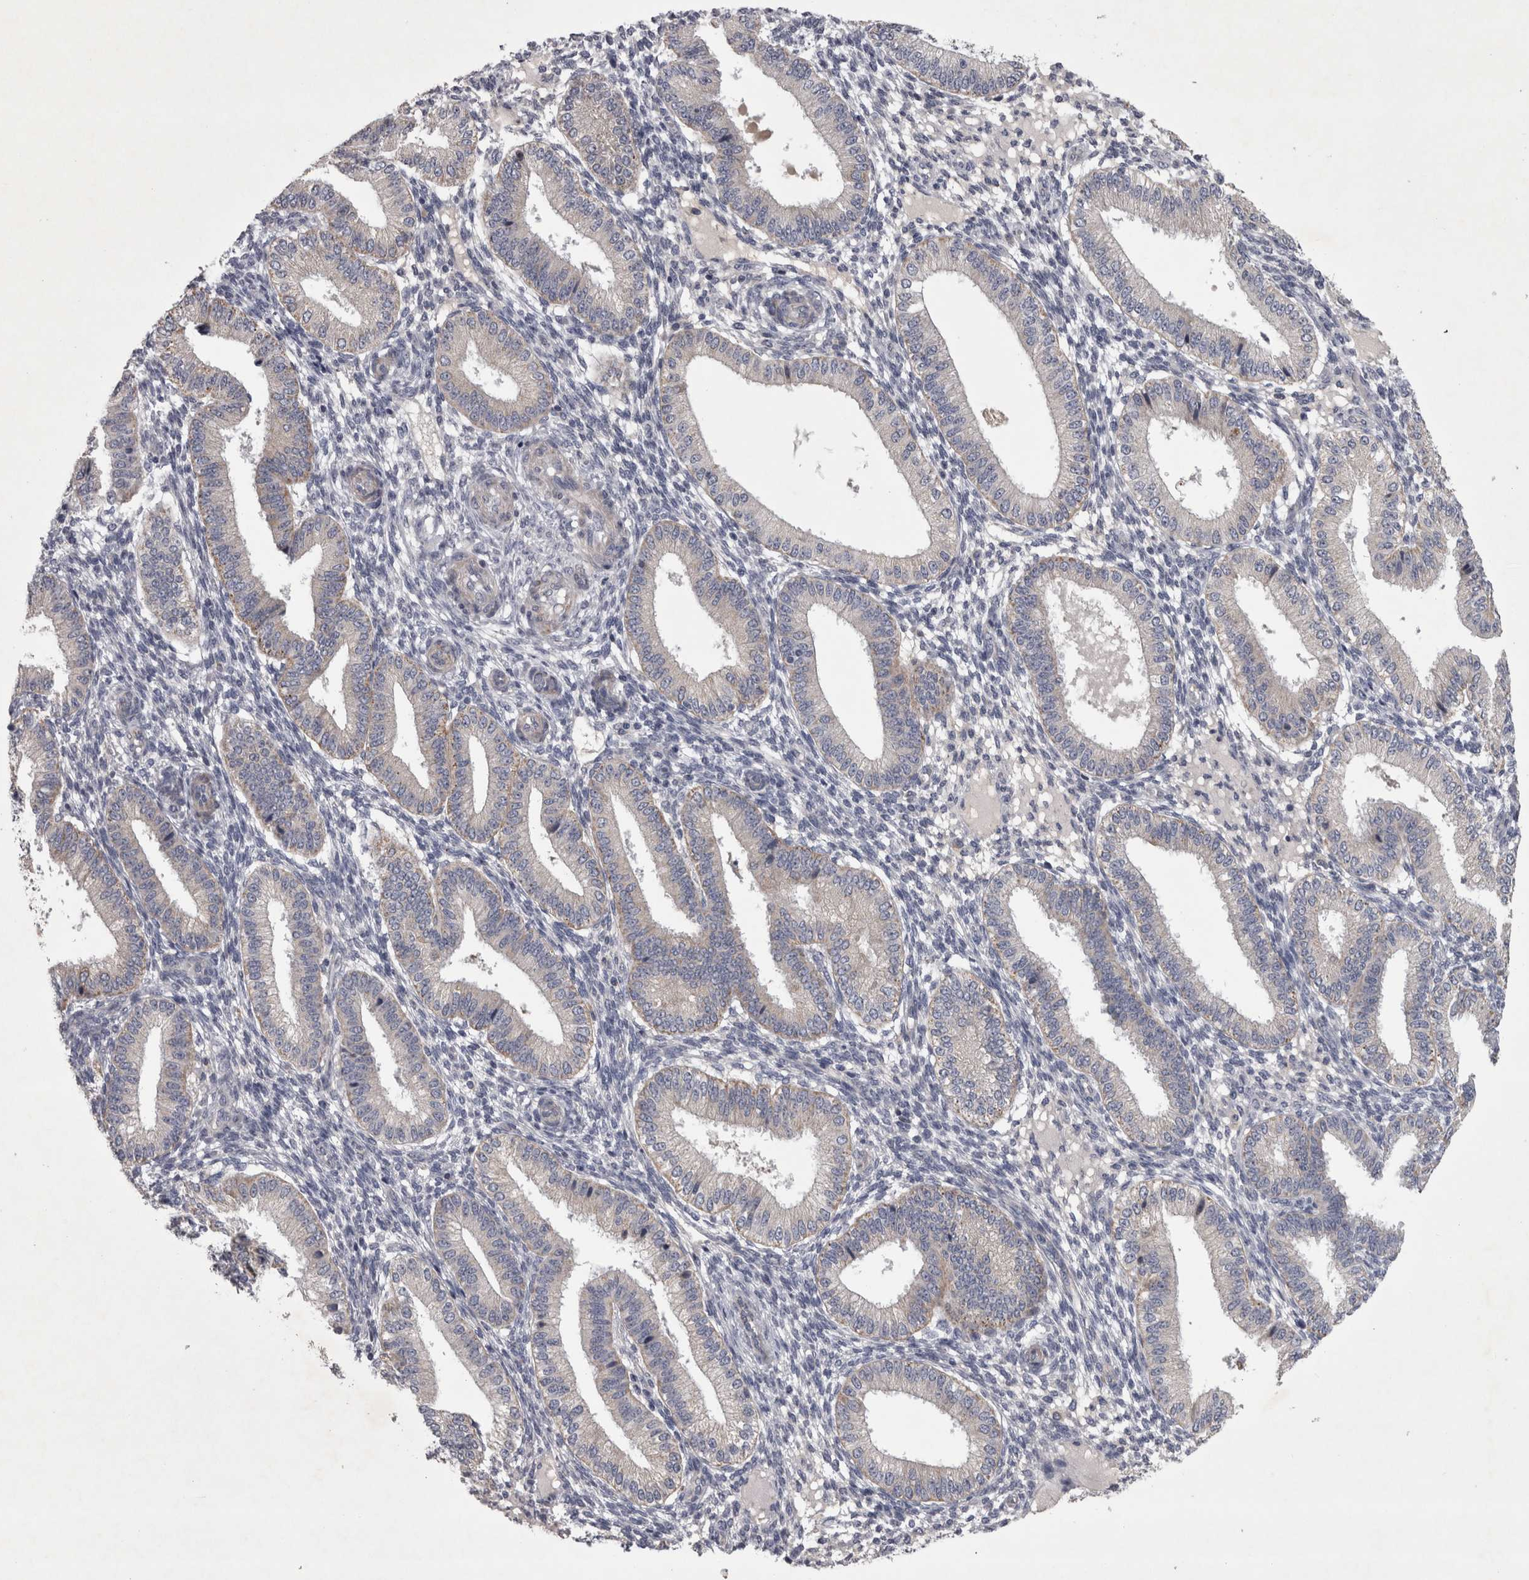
{"staining": {"intensity": "negative", "quantity": "none", "location": "none"}, "tissue": "endometrium", "cell_type": "Cells in endometrial stroma", "image_type": "normal", "snomed": [{"axis": "morphology", "description": "Normal tissue, NOS"}, {"axis": "topography", "description": "Endometrium"}], "caption": "Protein analysis of normal endometrium reveals no significant staining in cells in endometrial stroma.", "gene": "DBT", "patient": {"sex": "female", "age": 39}}